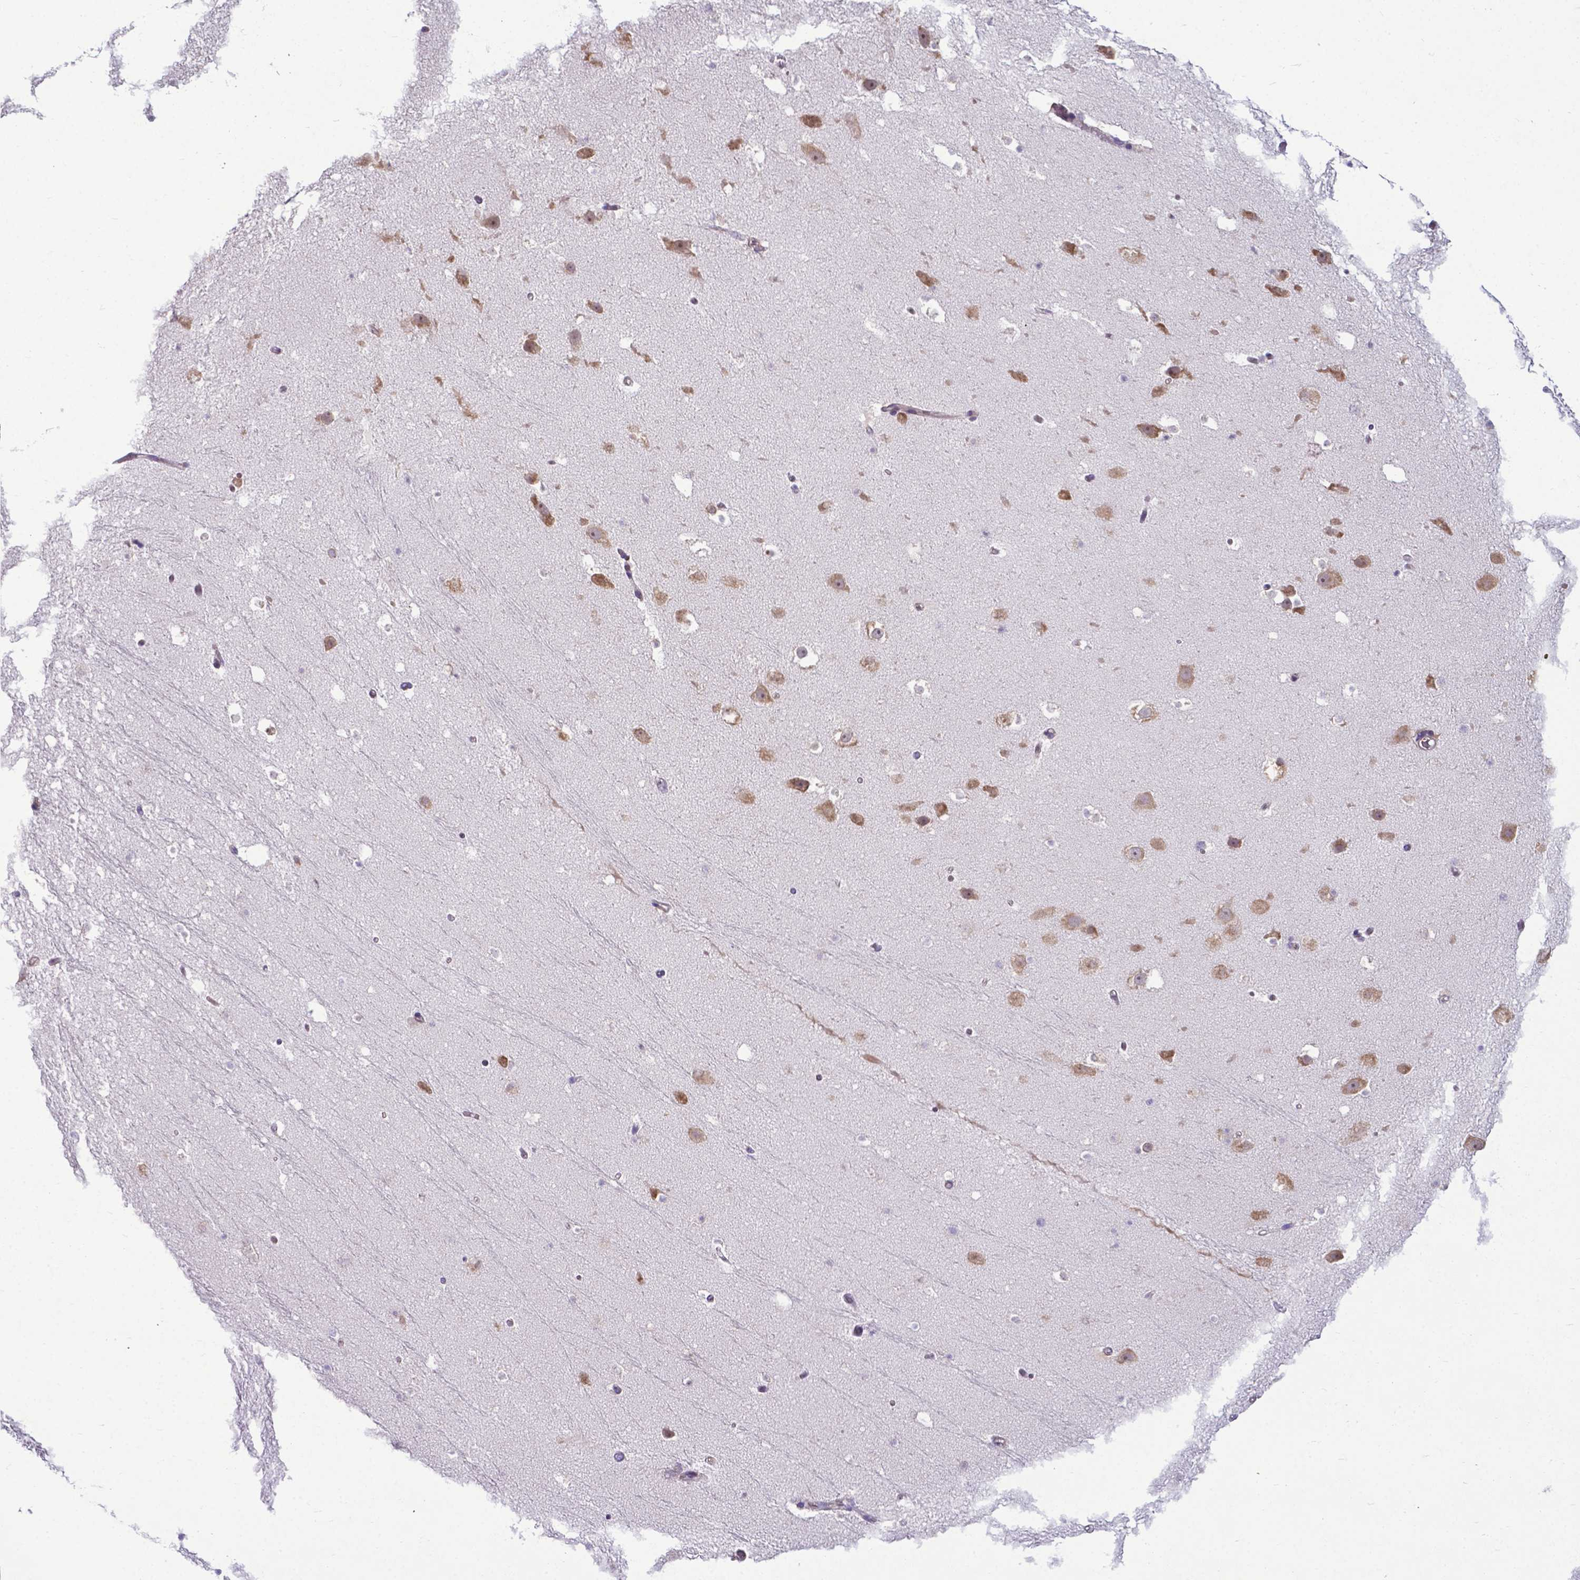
{"staining": {"intensity": "negative", "quantity": "none", "location": "none"}, "tissue": "hippocampus", "cell_type": "Glial cells", "image_type": "normal", "snomed": [{"axis": "morphology", "description": "Normal tissue, NOS"}, {"axis": "topography", "description": "Hippocampus"}], "caption": "Glial cells are negative for brown protein staining in unremarkable hippocampus. (Brightfield microscopy of DAB (3,3'-diaminobenzidine) immunohistochemistry (IHC) at high magnification).", "gene": "RPL6", "patient": {"sex": "male", "age": 26}}